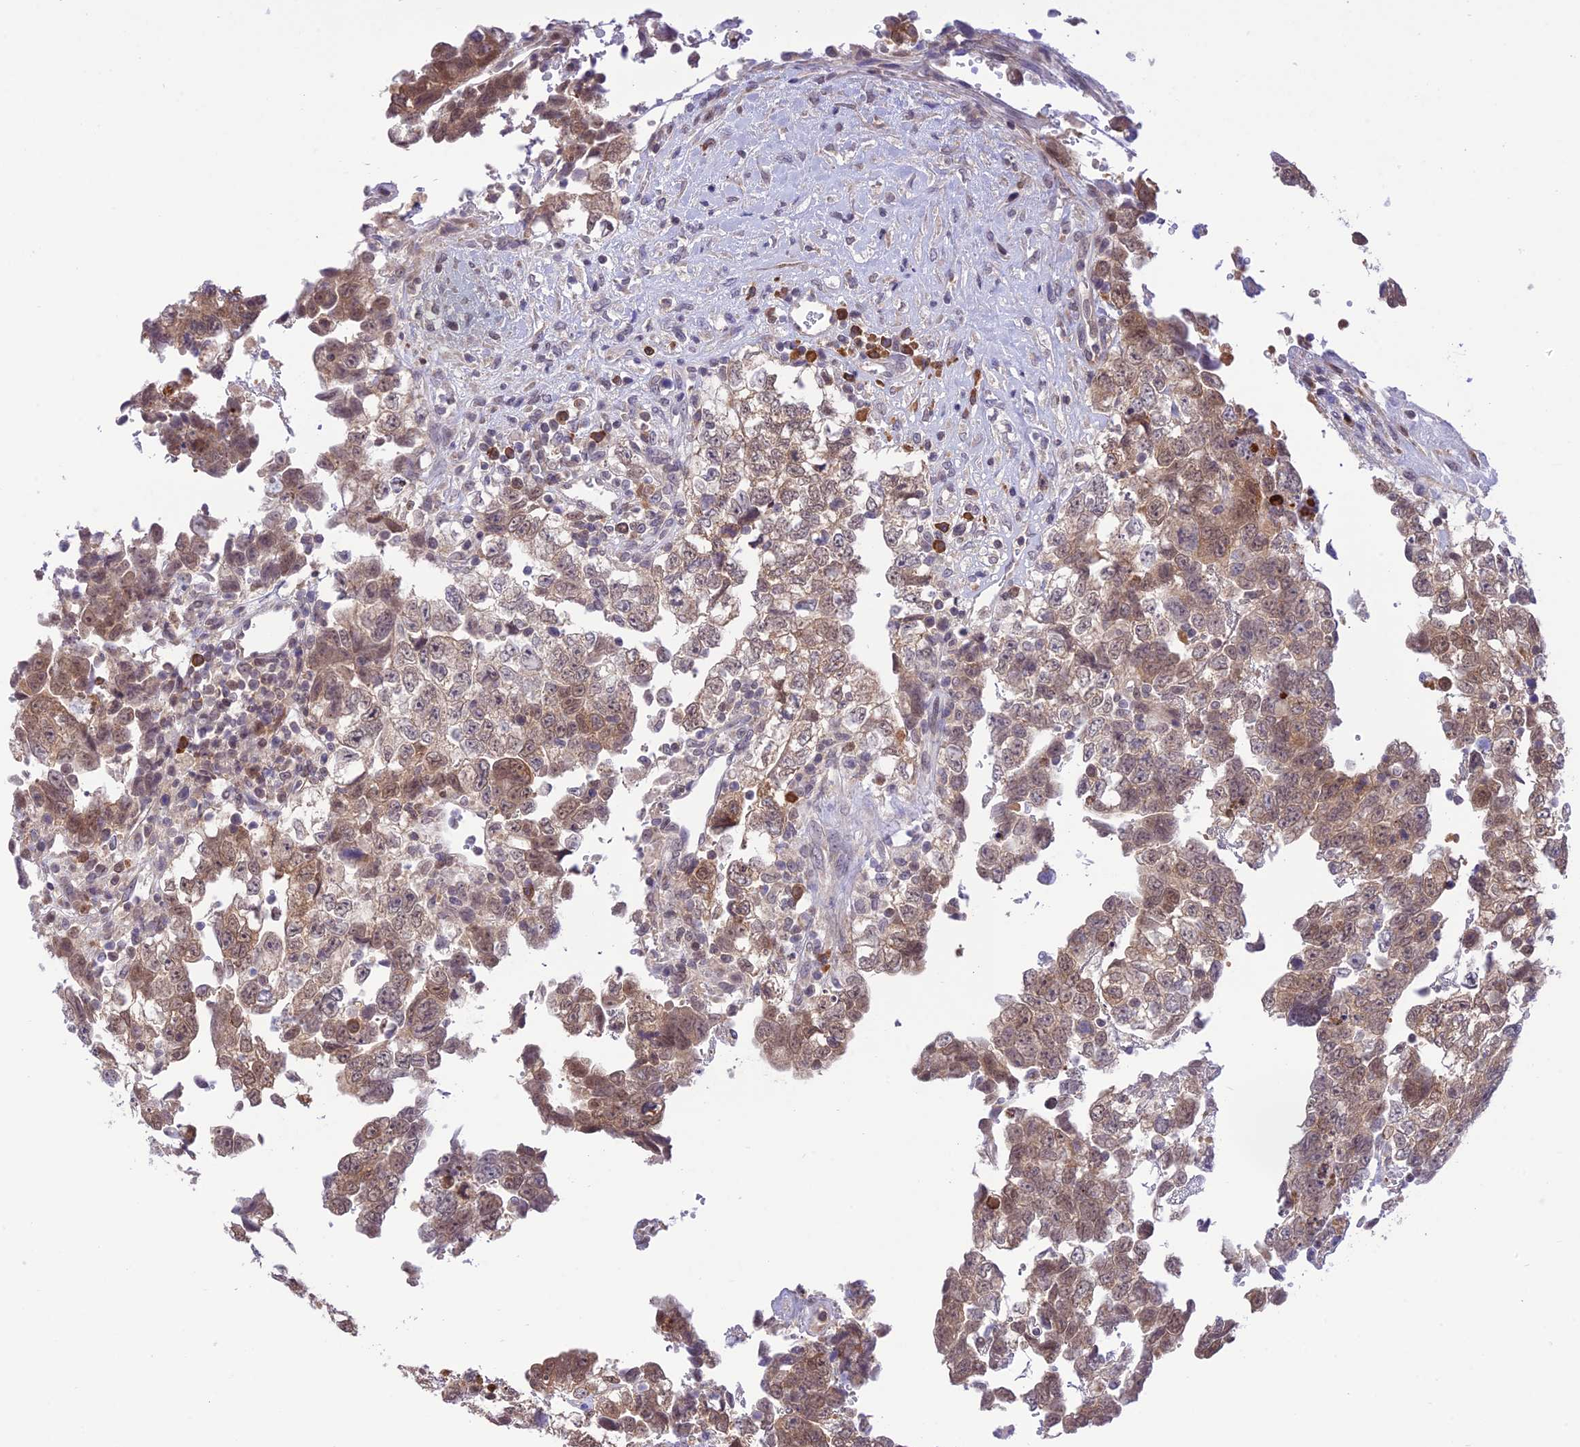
{"staining": {"intensity": "weak", "quantity": ">75%", "location": "cytoplasmic/membranous,nuclear"}, "tissue": "testis cancer", "cell_type": "Tumor cells", "image_type": "cancer", "snomed": [{"axis": "morphology", "description": "Carcinoma, Embryonal, NOS"}, {"axis": "topography", "description": "Testis"}], "caption": "Testis cancer was stained to show a protein in brown. There is low levels of weak cytoplasmic/membranous and nuclear expression in approximately >75% of tumor cells.", "gene": "RNF126", "patient": {"sex": "male", "age": 37}}